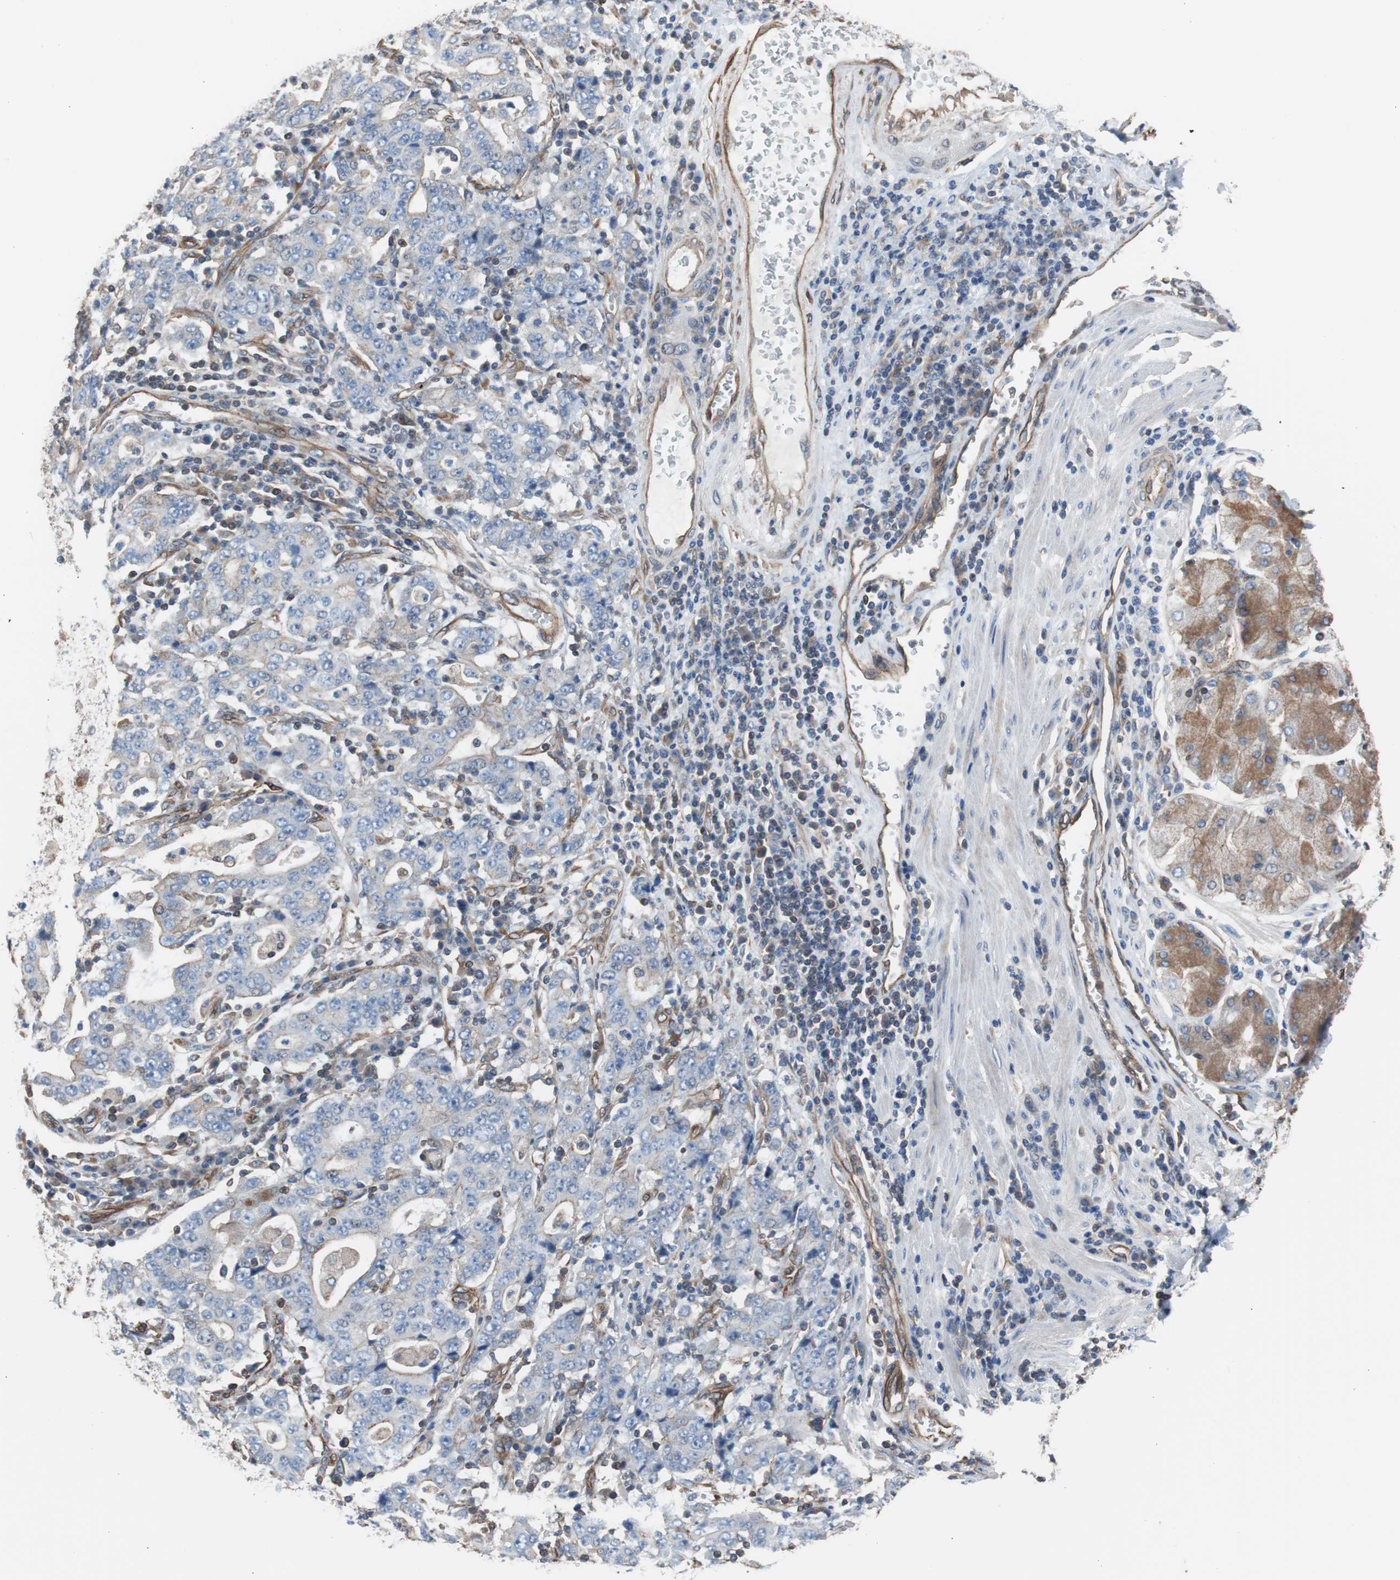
{"staining": {"intensity": "negative", "quantity": "none", "location": "none"}, "tissue": "stomach cancer", "cell_type": "Tumor cells", "image_type": "cancer", "snomed": [{"axis": "morphology", "description": "Normal tissue, NOS"}, {"axis": "morphology", "description": "Adenocarcinoma, NOS"}, {"axis": "topography", "description": "Stomach, upper"}, {"axis": "topography", "description": "Stomach"}], "caption": "A high-resolution micrograph shows immunohistochemistry (IHC) staining of adenocarcinoma (stomach), which shows no significant expression in tumor cells. The staining is performed using DAB (3,3'-diaminobenzidine) brown chromogen with nuclei counter-stained in using hematoxylin.", "gene": "KIF3B", "patient": {"sex": "male", "age": 59}}